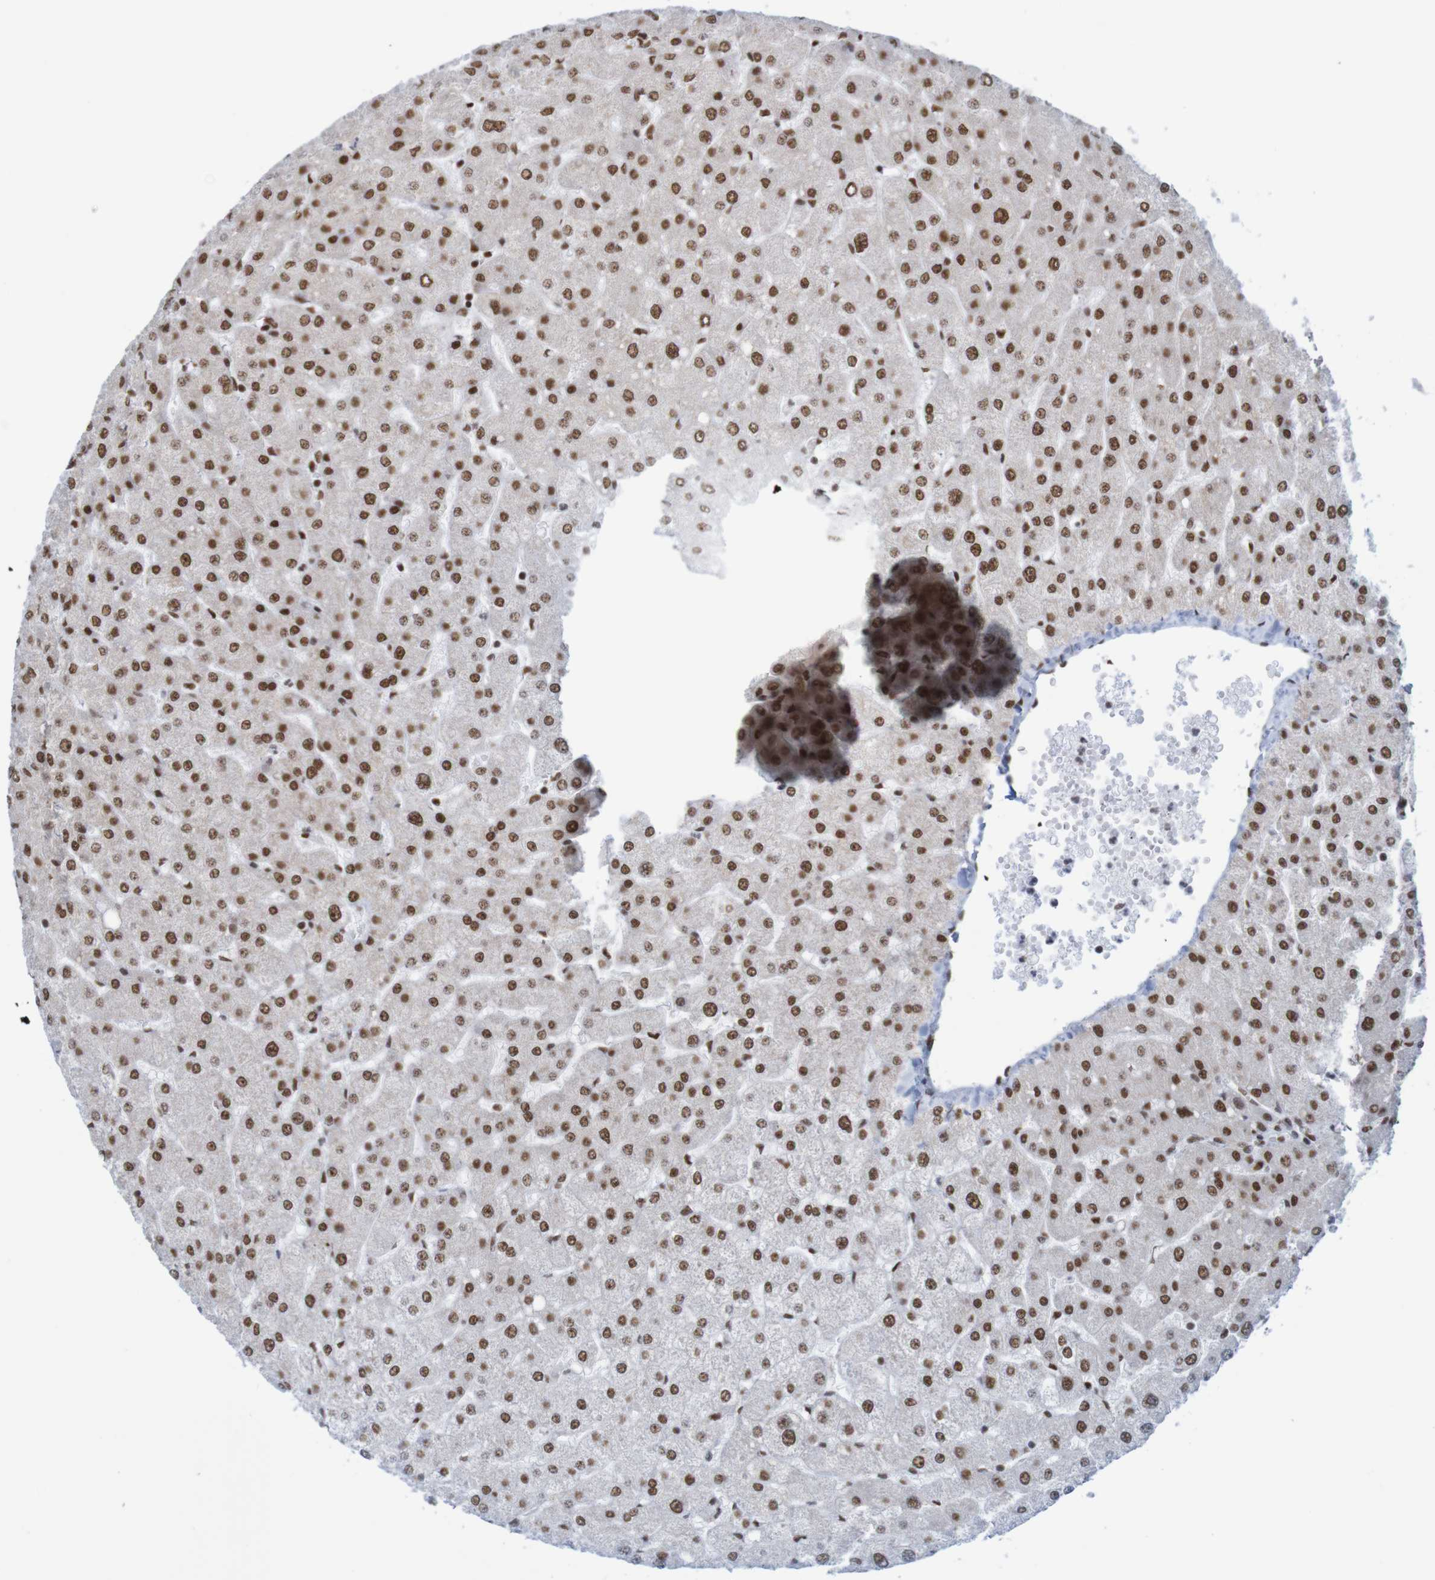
{"staining": {"intensity": "strong", "quantity": ">75%", "location": "nuclear"}, "tissue": "liver", "cell_type": "Cholangiocytes", "image_type": "normal", "snomed": [{"axis": "morphology", "description": "Normal tissue, NOS"}, {"axis": "topography", "description": "Liver"}], "caption": "Cholangiocytes display high levels of strong nuclear expression in approximately >75% of cells in unremarkable liver.", "gene": "THRAP3", "patient": {"sex": "male", "age": 55}}